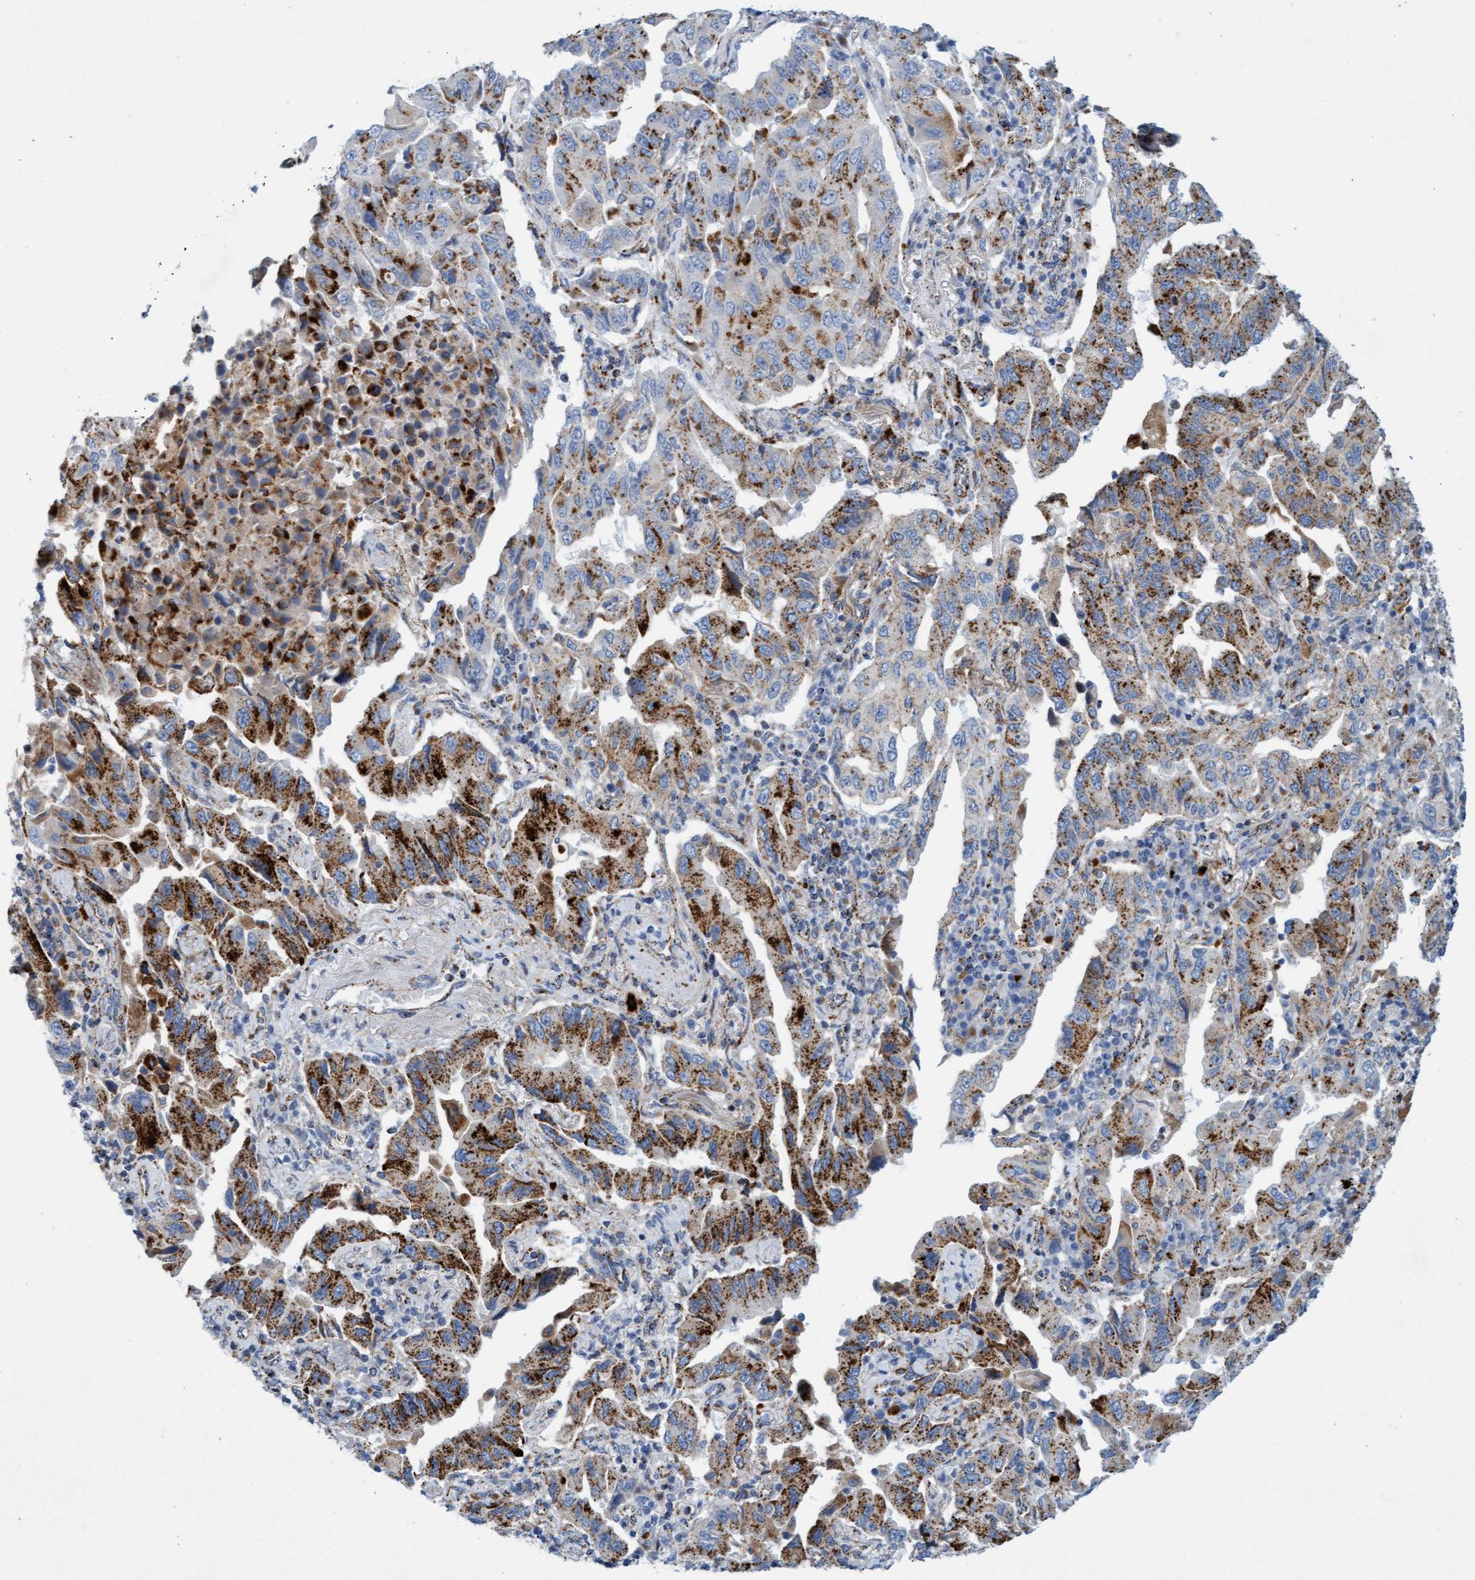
{"staining": {"intensity": "strong", "quantity": "25%-75%", "location": "cytoplasmic/membranous"}, "tissue": "lung cancer", "cell_type": "Tumor cells", "image_type": "cancer", "snomed": [{"axis": "morphology", "description": "Adenocarcinoma, NOS"}, {"axis": "topography", "description": "Lung"}], "caption": "Lung cancer (adenocarcinoma) stained with a brown dye shows strong cytoplasmic/membranous positive staining in about 25%-75% of tumor cells.", "gene": "SGSH", "patient": {"sex": "female", "age": 65}}